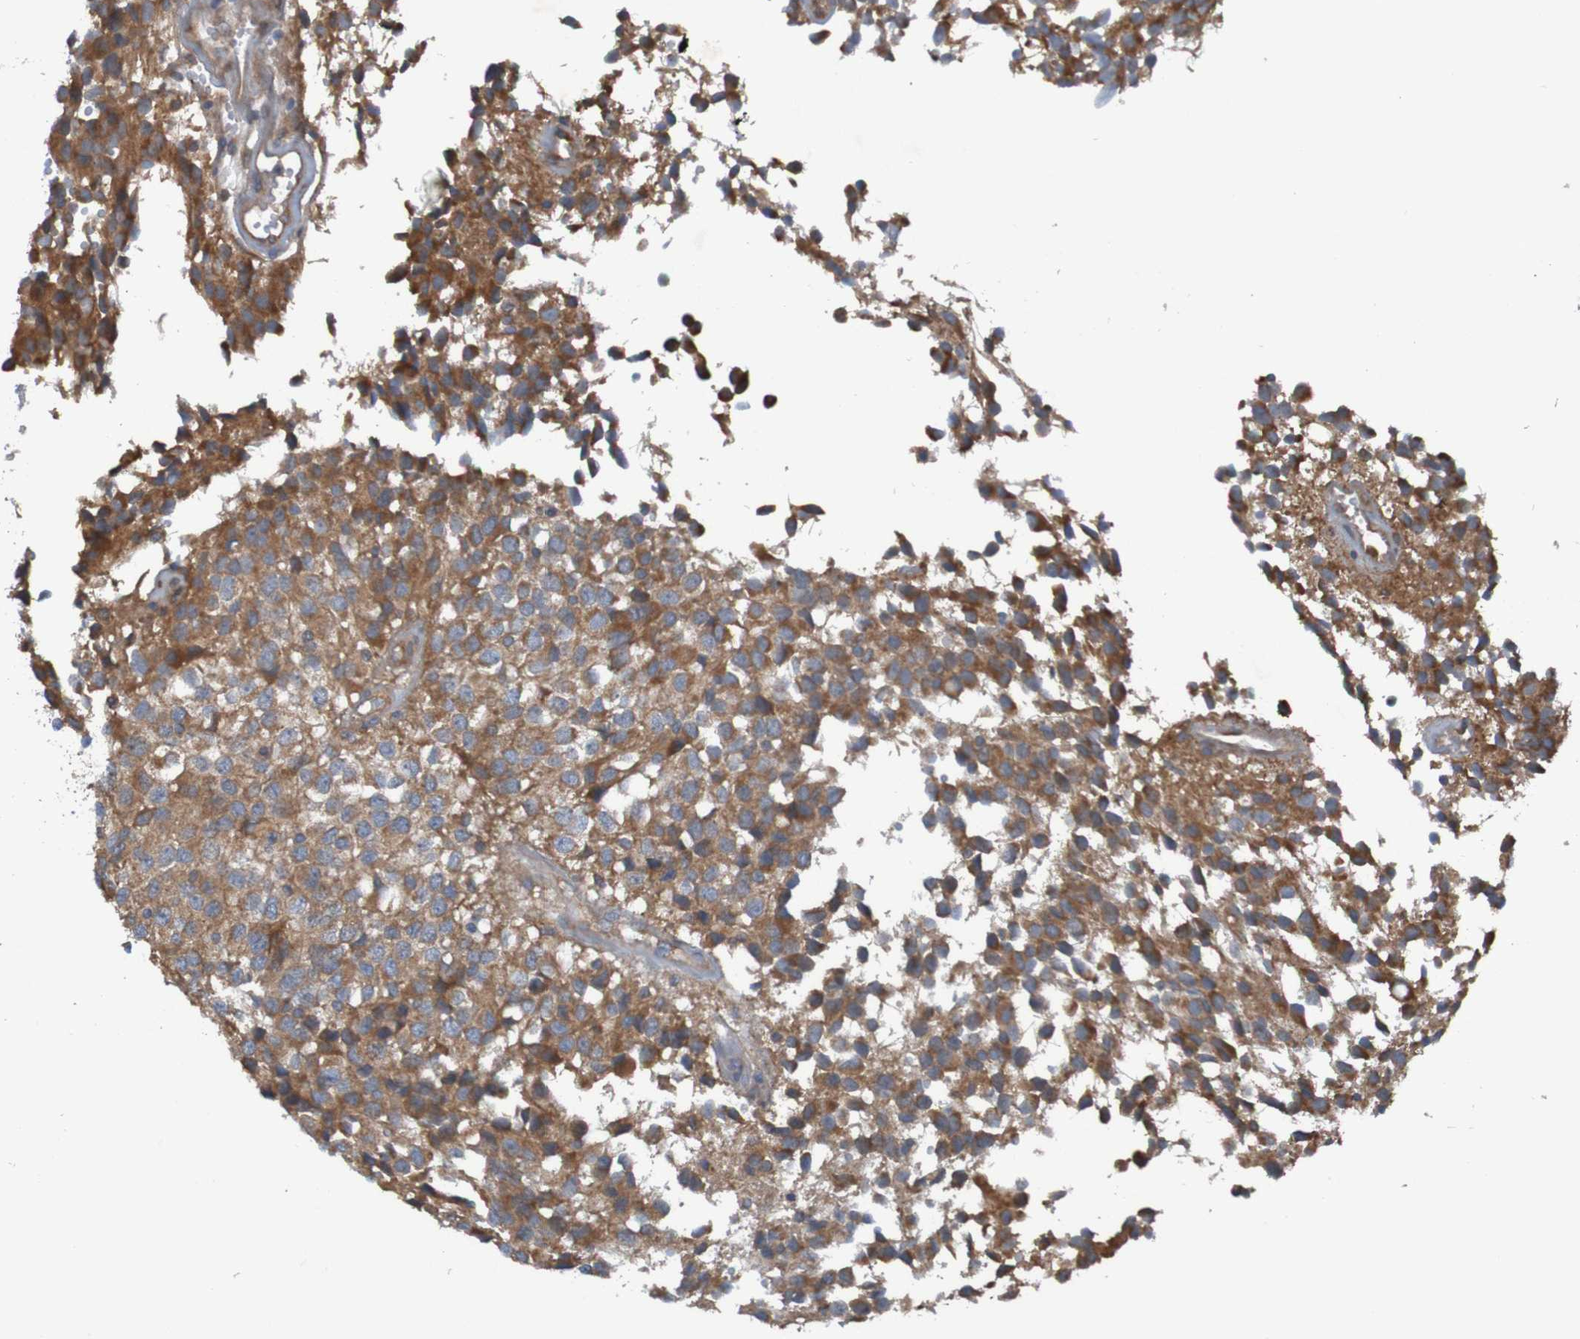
{"staining": {"intensity": "moderate", "quantity": ">75%", "location": "cytoplasmic/membranous"}, "tissue": "glioma", "cell_type": "Tumor cells", "image_type": "cancer", "snomed": [{"axis": "morphology", "description": "Glioma, malignant, High grade"}, {"axis": "topography", "description": "Brain"}], "caption": "Glioma tissue shows moderate cytoplasmic/membranous staining in about >75% of tumor cells", "gene": "DNAJC4", "patient": {"sex": "male", "age": 32}}